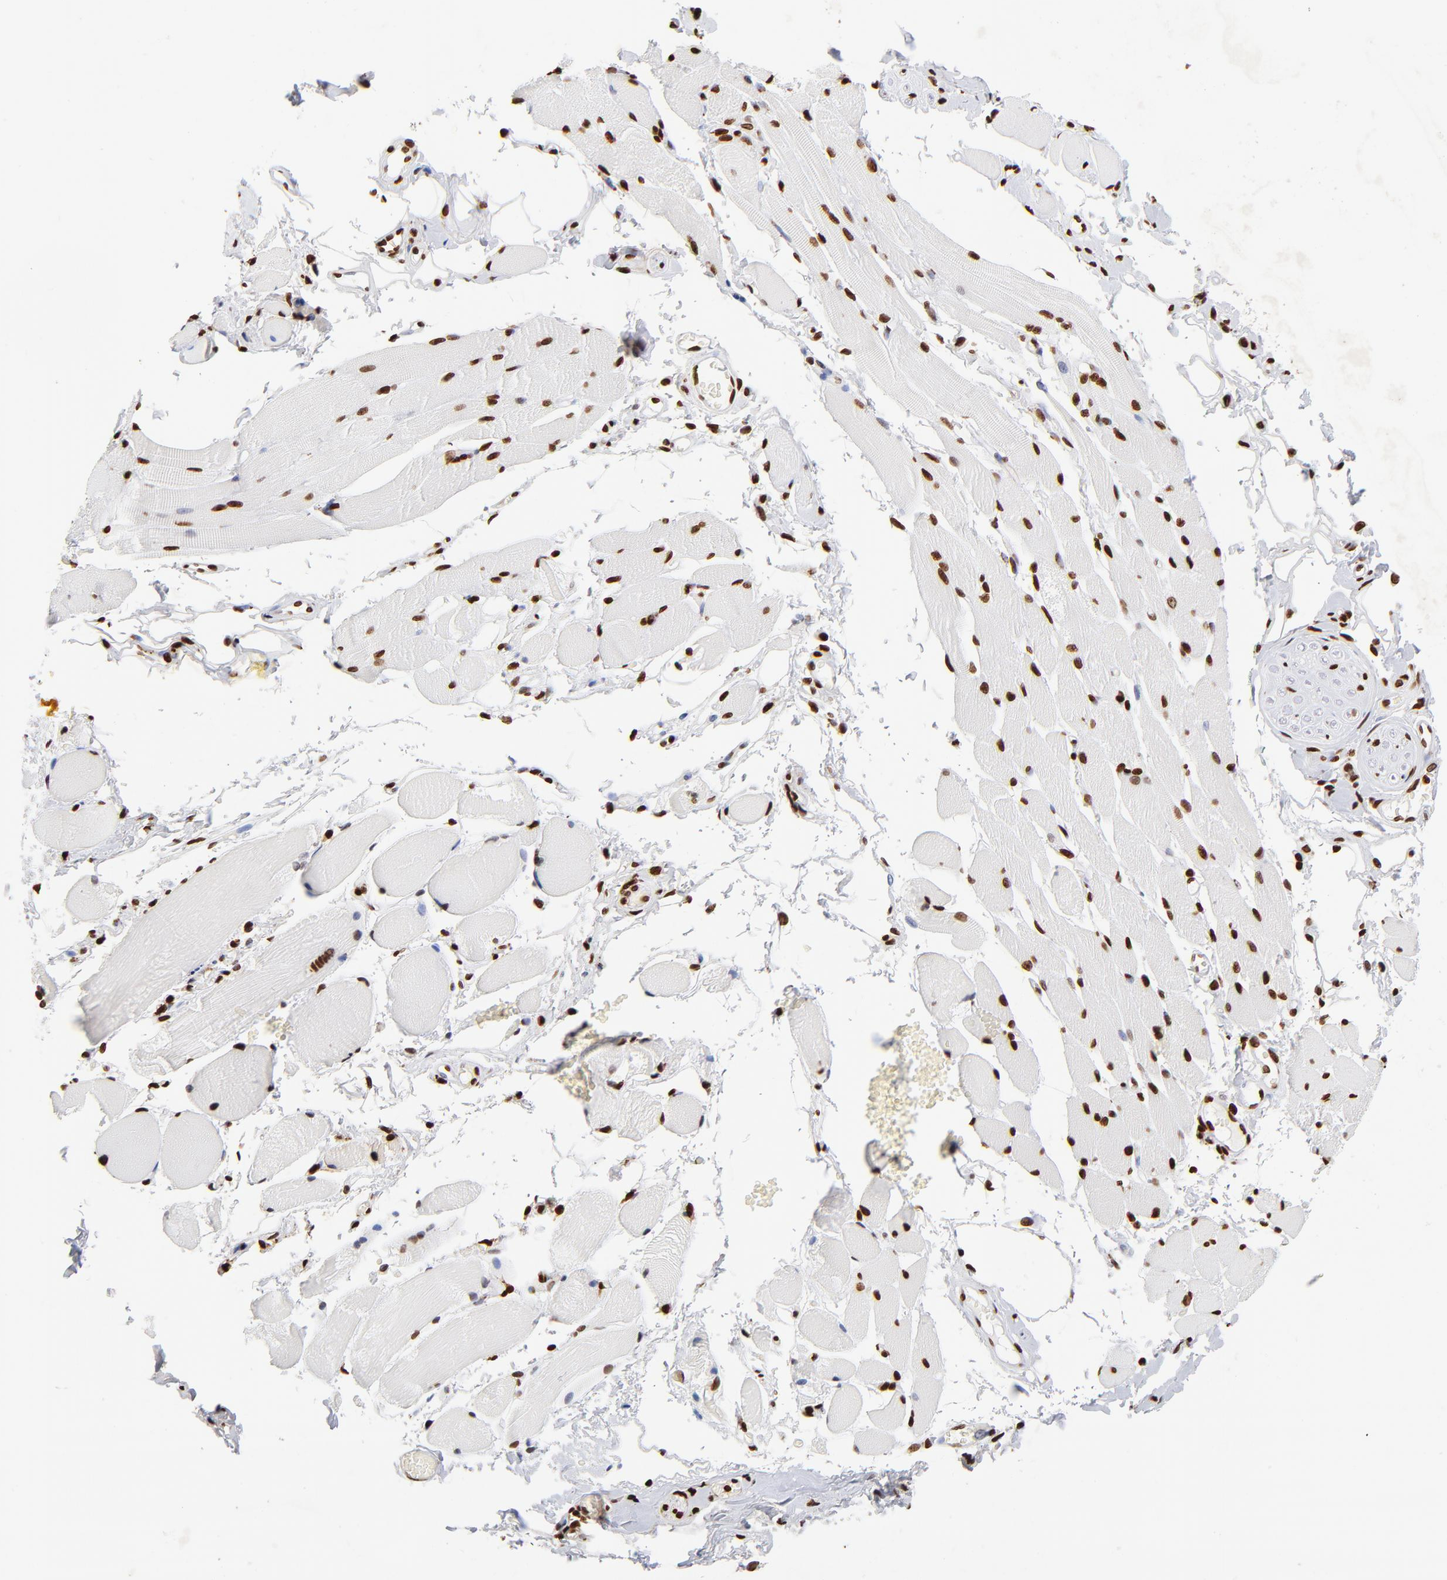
{"staining": {"intensity": "strong", "quantity": ">75%", "location": "nuclear"}, "tissue": "adipose tissue", "cell_type": "Adipocytes", "image_type": "normal", "snomed": [{"axis": "morphology", "description": "Normal tissue, NOS"}, {"axis": "morphology", "description": "Squamous cell carcinoma, NOS"}, {"axis": "topography", "description": "Skeletal muscle"}, {"axis": "topography", "description": "Soft tissue"}, {"axis": "topography", "description": "Oral tissue"}], "caption": "IHC micrograph of benign adipose tissue stained for a protein (brown), which demonstrates high levels of strong nuclear staining in about >75% of adipocytes.", "gene": "FBH1", "patient": {"sex": "male", "age": 54}}